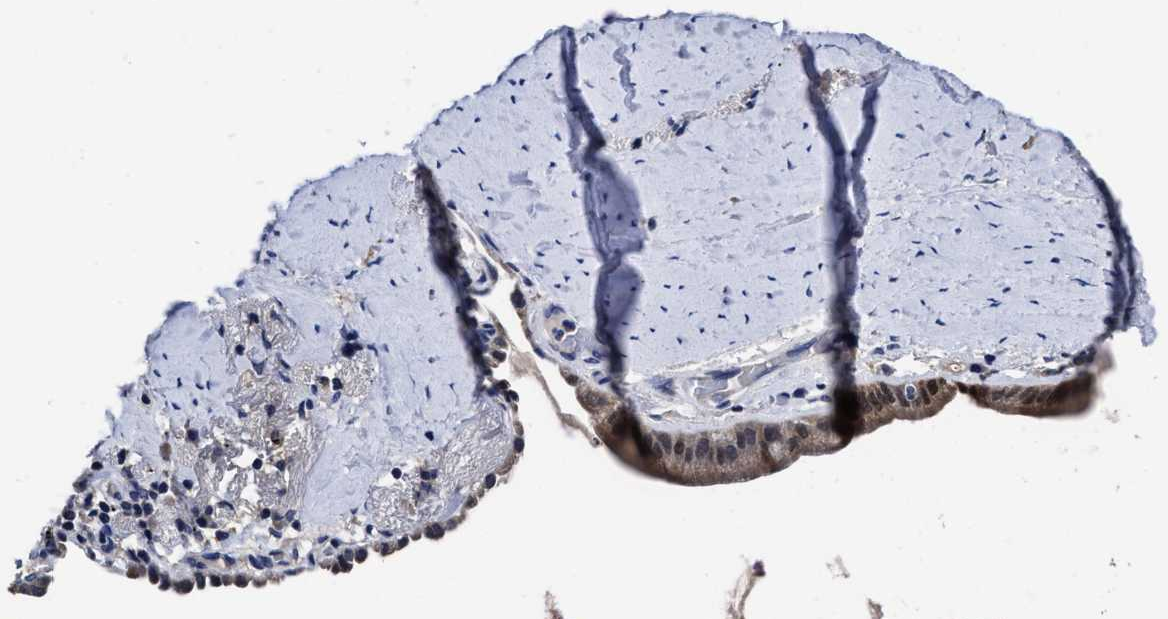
{"staining": {"intensity": "moderate", "quantity": "<25%", "location": "cytoplasmic/membranous,nuclear"}, "tissue": "lung cancer", "cell_type": "Tumor cells", "image_type": "cancer", "snomed": [{"axis": "morphology", "description": "Normal tissue, NOS"}, {"axis": "morphology", "description": "Adenocarcinoma, NOS"}, {"axis": "topography", "description": "Bronchus"}, {"axis": "topography", "description": "Lung"}], "caption": "Immunohistochemistry (IHC) (DAB (3,3'-diaminobenzidine)) staining of lung cancer displays moderate cytoplasmic/membranous and nuclear protein expression in about <25% of tumor cells.", "gene": "SOCS5", "patient": {"sex": "female", "age": 70}}